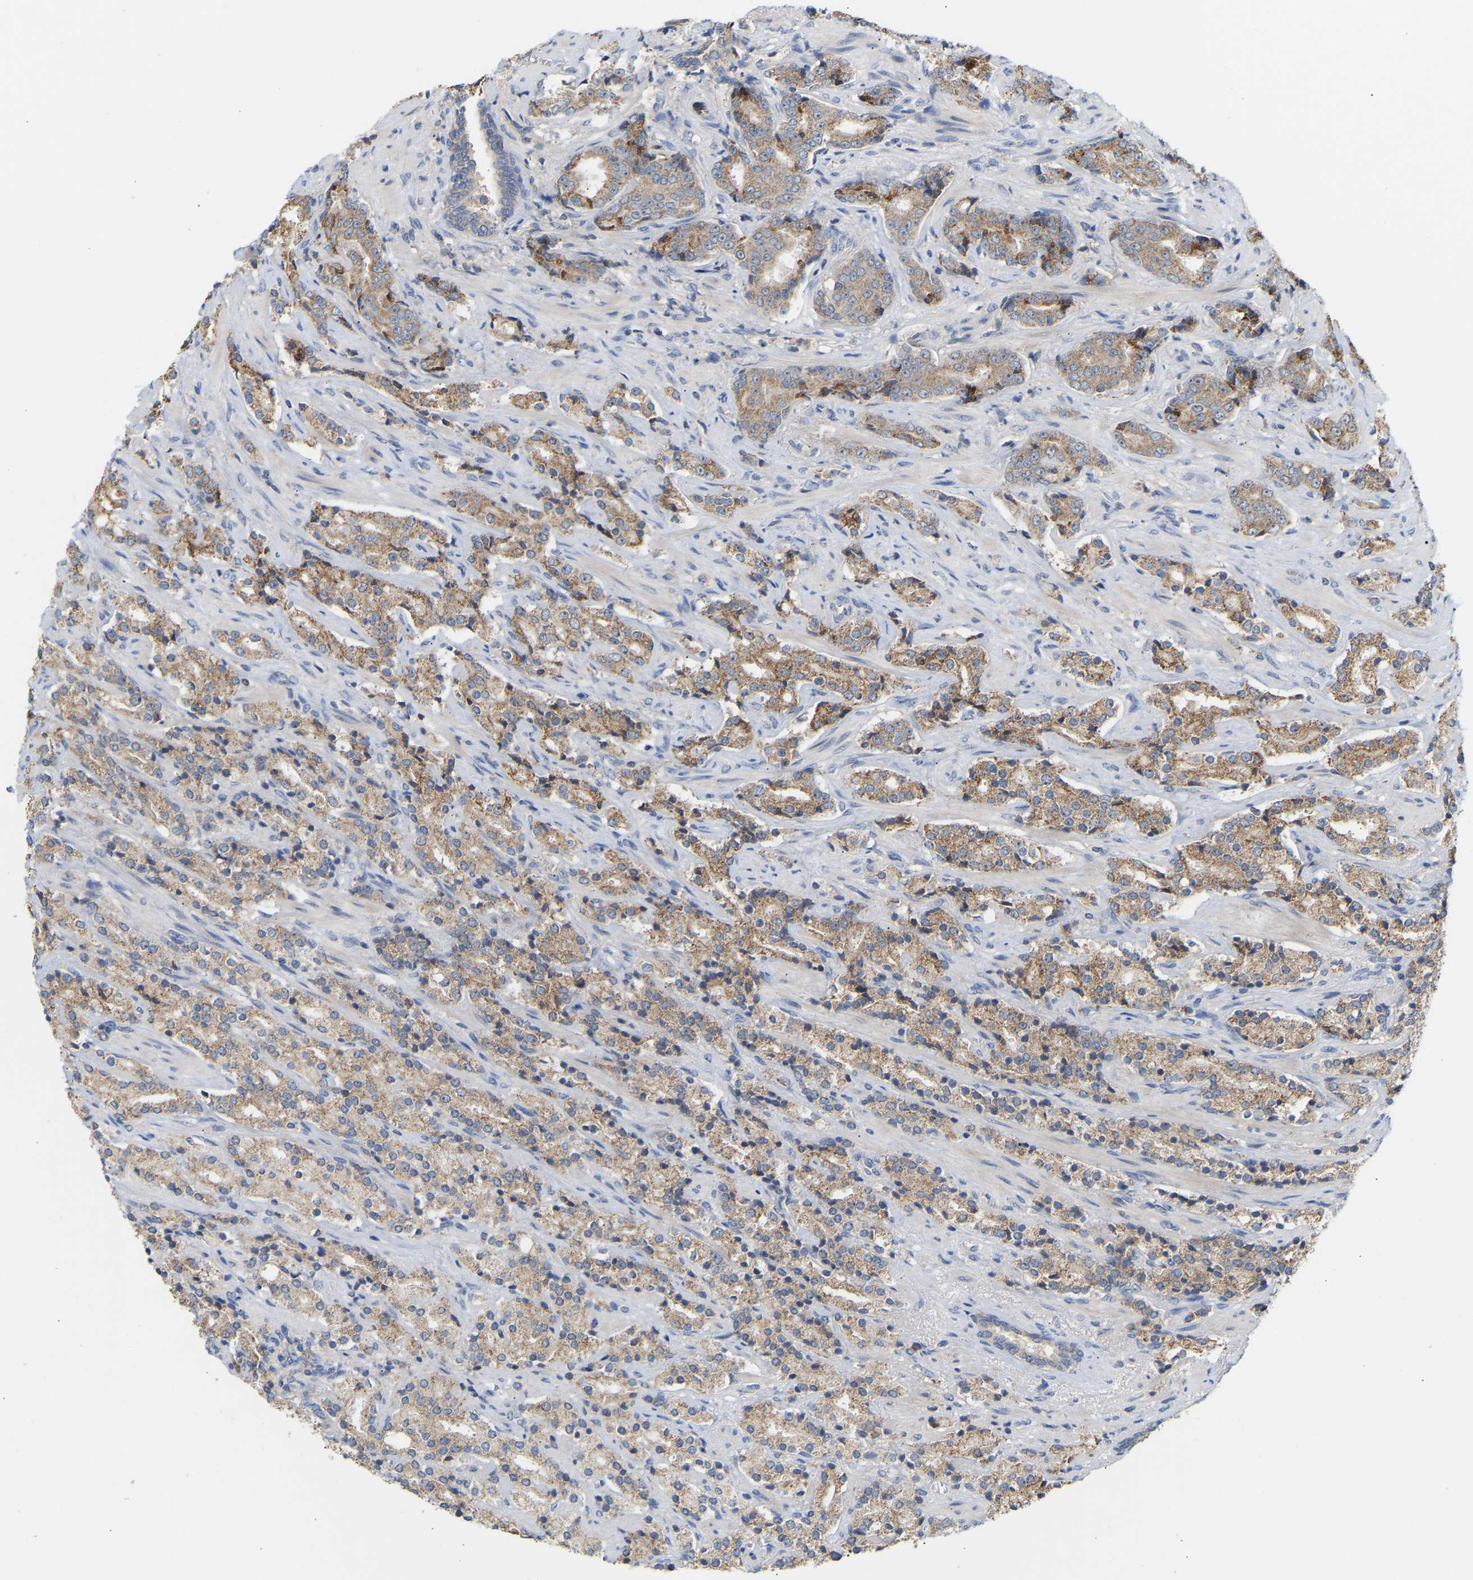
{"staining": {"intensity": "moderate", "quantity": "25%-75%", "location": "cytoplasmic/membranous"}, "tissue": "prostate cancer", "cell_type": "Tumor cells", "image_type": "cancer", "snomed": [{"axis": "morphology", "description": "Adenocarcinoma, High grade"}, {"axis": "topography", "description": "Prostate"}], "caption": "Brown immunohistochemical staining in prostate adenocarcinoma (high-grade) demonstrates moderate cytoplasmic/membranous staining in about 25%-75% of tumor cells.", "gene": "TPMT", "patient": {"sex": "male", "age": 71}}